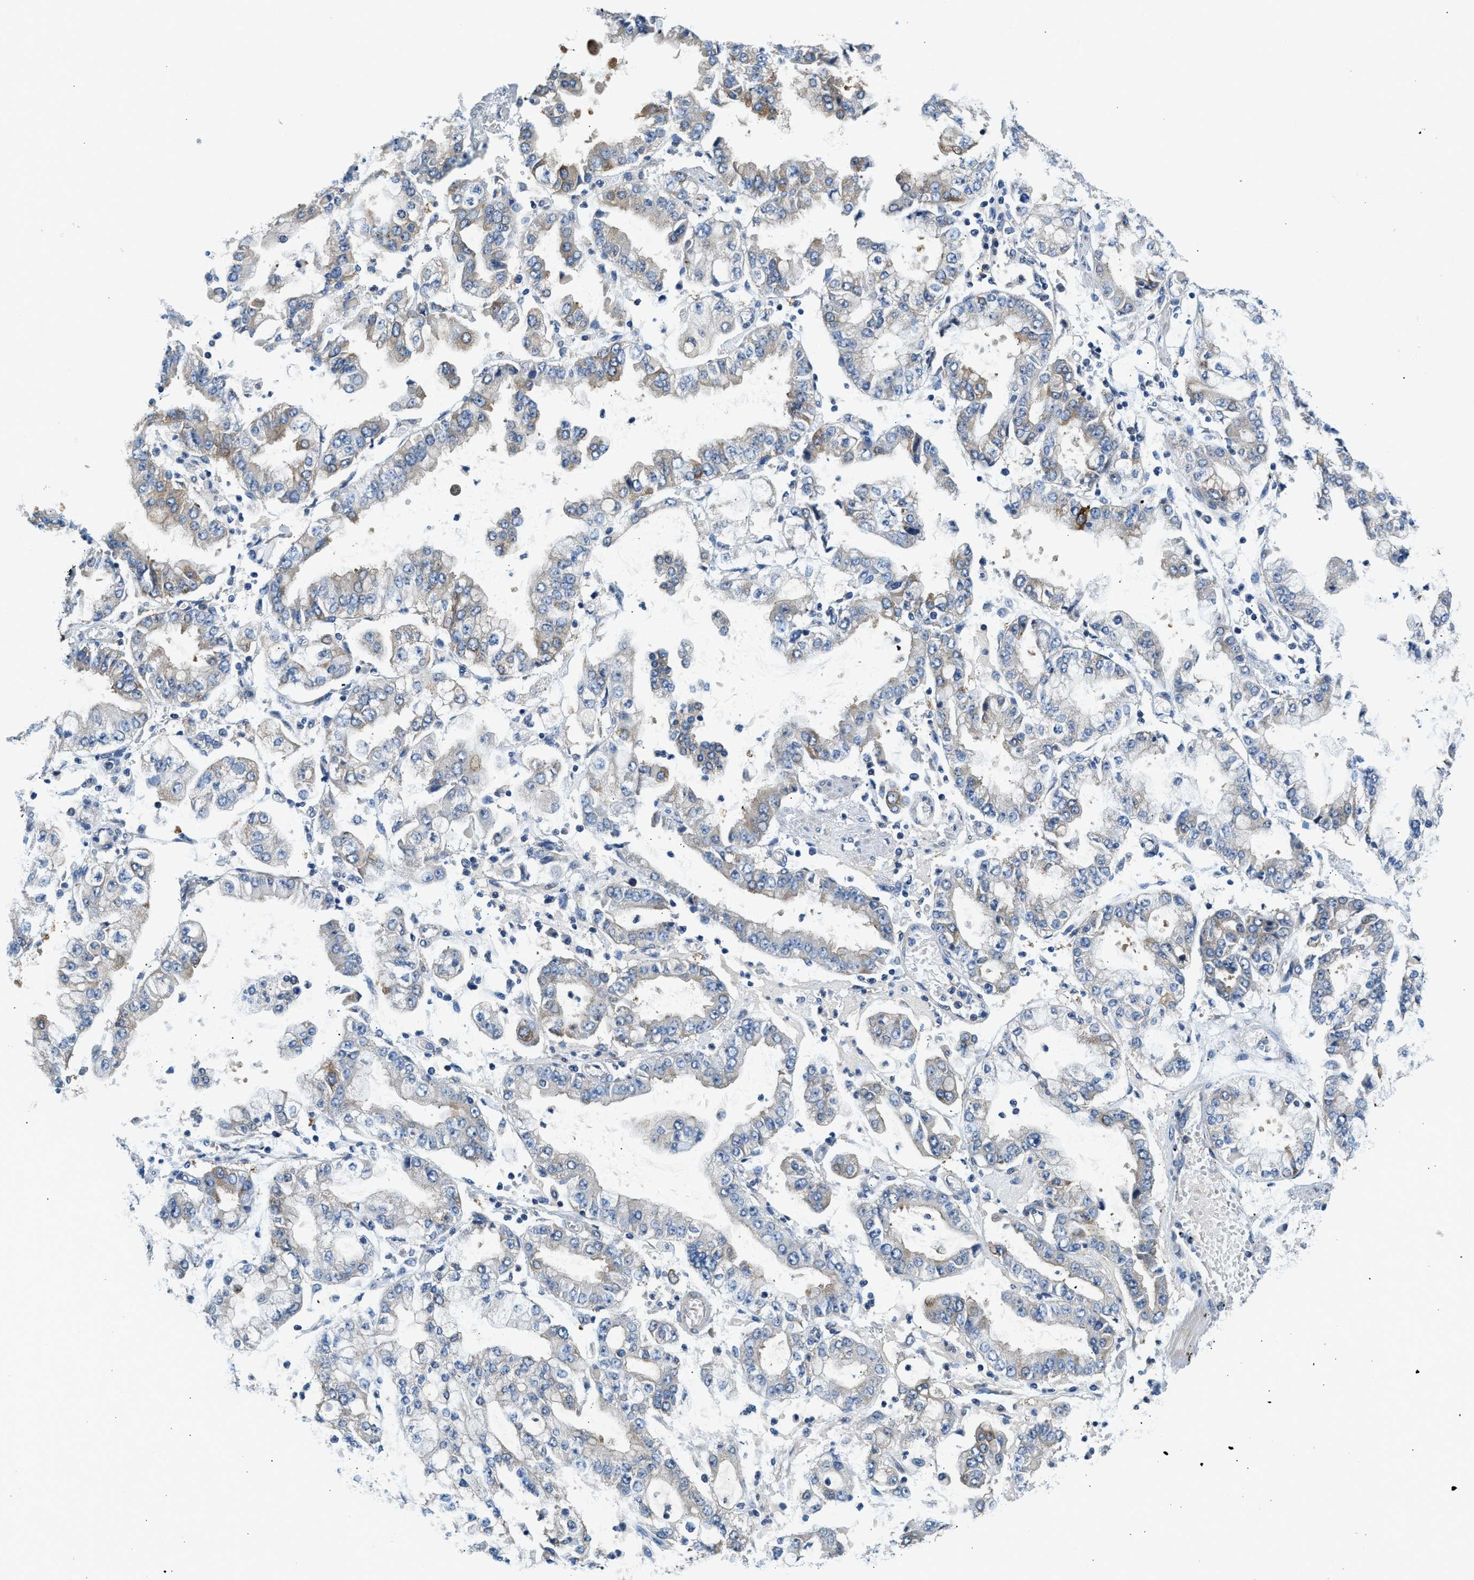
{"staining": {"intensity": "moderate", "quantity": "<25%", "location": "cytoplasmic/membranous"}, "tissue": "stomach cancer", "cell_type": "Tumor cells", "image_type": "cancer", "snomed": [{"axis": "morphology", "description": "Adenocarcinoma, NOS"}, {"axis": "topography", "description": "Stomach"}], "caption": "Protein staining displays moderate cytoplasmic/membranous staining in approximately <25% of tumor cells in stomach adenocarcinoma.", "gene": "LPIN2", "patient": {"sex": "male", "age": 76}}